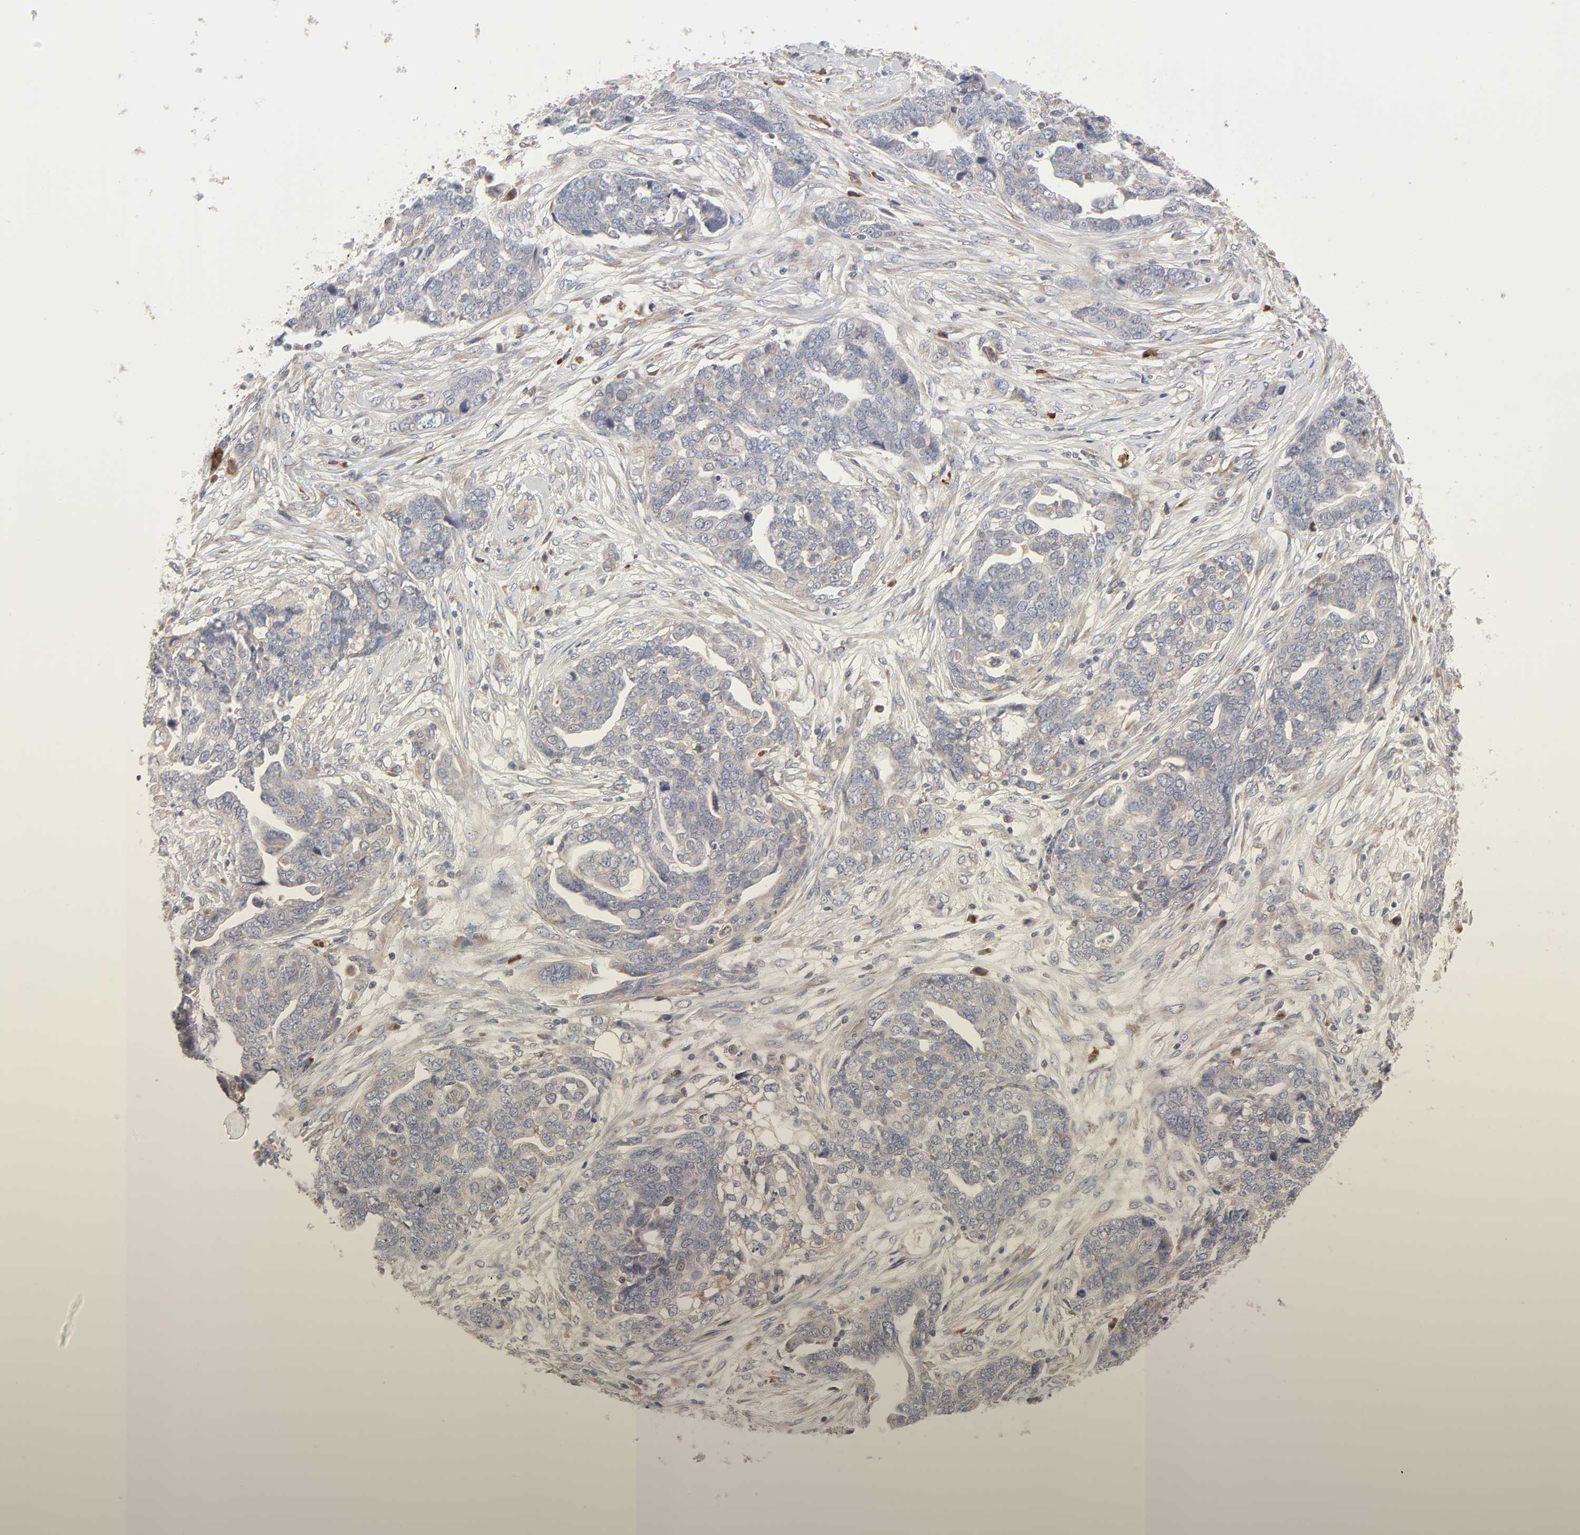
{"staining": {"intensity": "weak", "quantity": "<25%", "location": "cytoplasmic/membranous"}, "tissue": "ovarian cancer", "cell_type": "Tumor cells", "image_type": "cancer", "snomed": [{"axis": "morphology", "description": "Normal tissue, NOS"}, {"axis": "morphology", "description": "Cystadenocarcinoma, serous, NOS"}, {"axis": "topography", "description": "Fallopian tube"}, {"axis": "topography", "description": "Ovary"}], "caption": "This is a photomicrograph of immunohistochemistry staining of ovarian cancer (serous cystadenocarcinoma), which shows no staining in tumor cells. The staining is performed using DAB (3,3'-diaminobenzidine) brown chromogen with nuclei counter-stained in using hematoxylin.", "gene": "IL4R", "patient": {"sex": "female", "age": 56}}